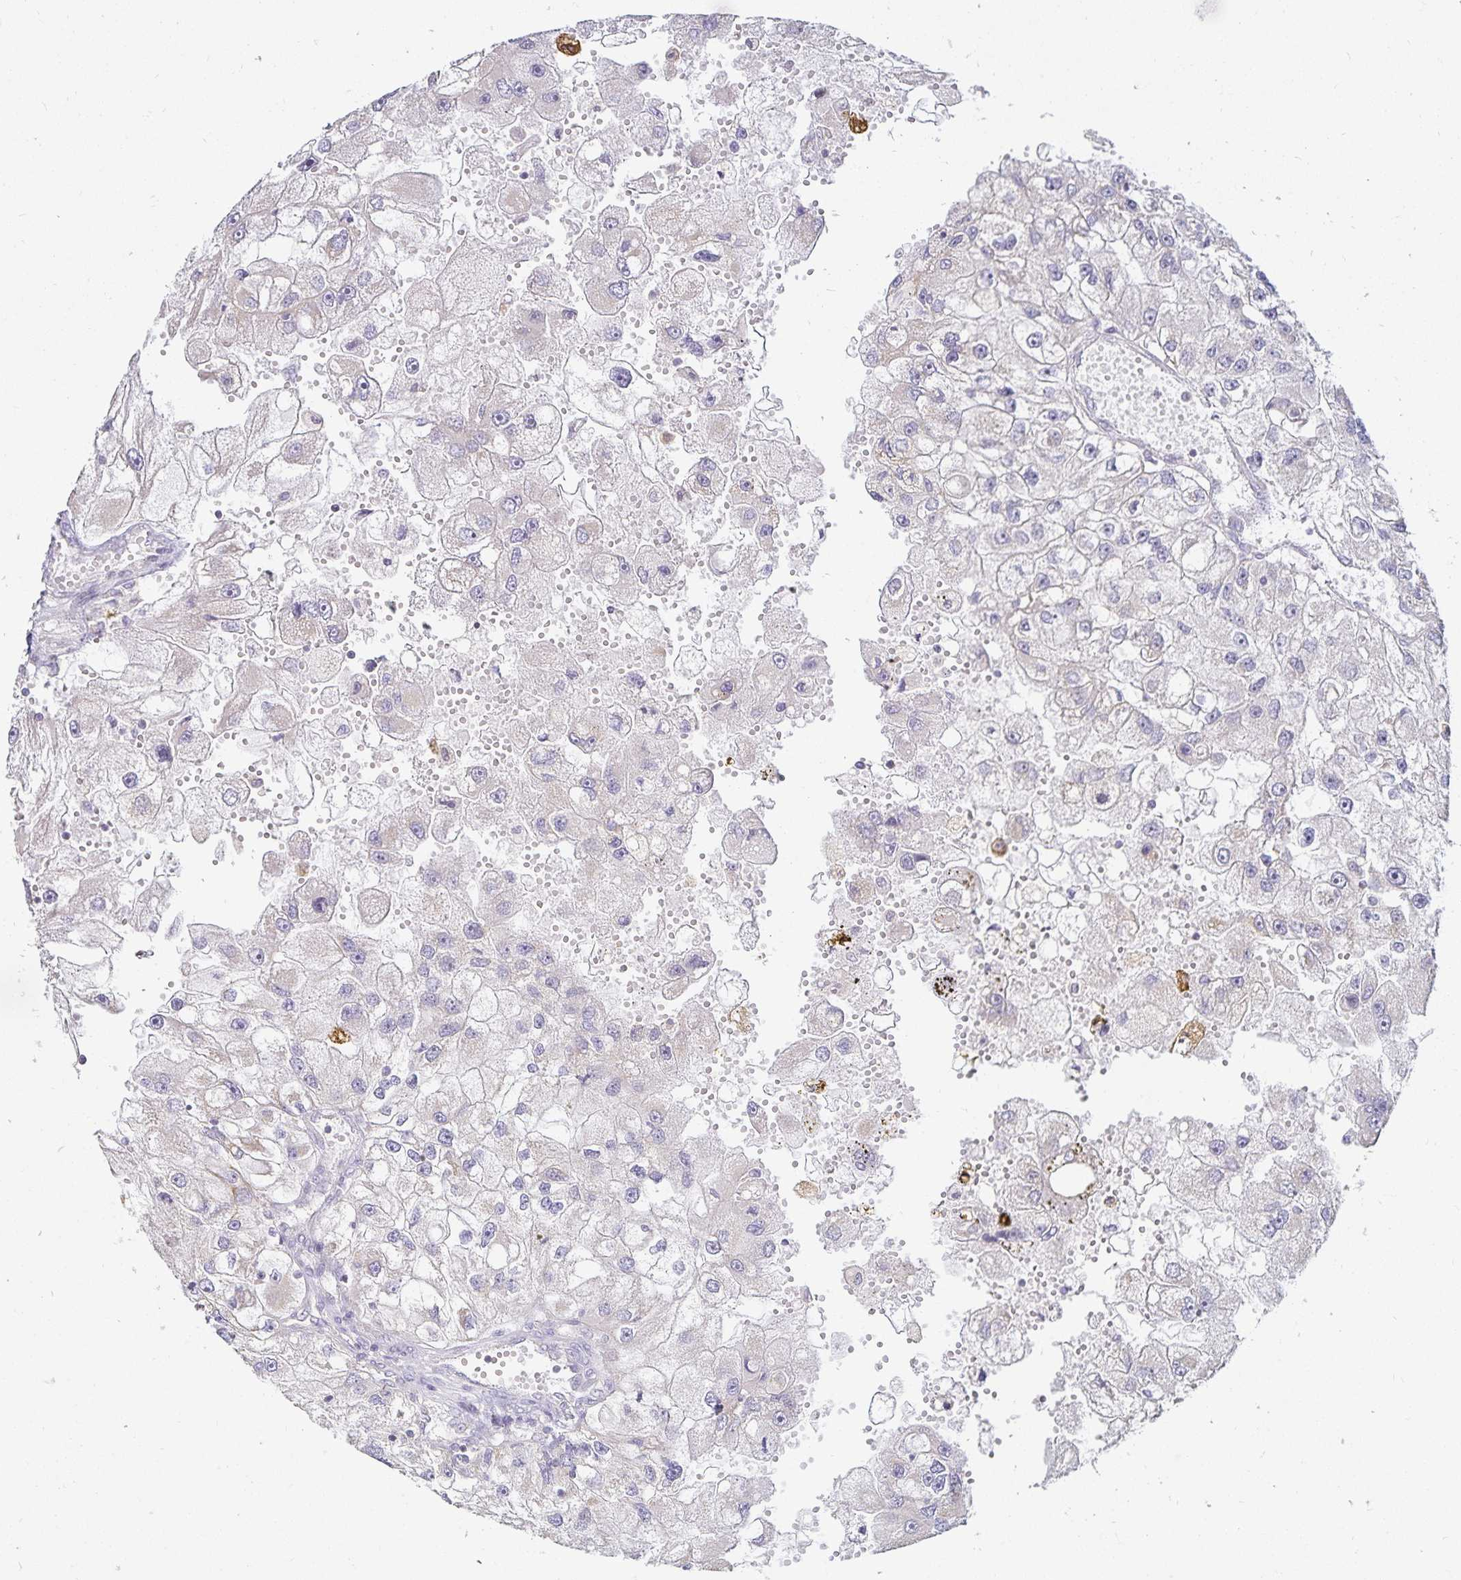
{"staining": {"intensity": "negative", "quantity": "none", "location": "none"}, "tissue": "renal cancer", "cell_type": "Tumor cells", "image_type": "cancer", "snomed": [{"axis": "morphology", "description": "Adenocarcinoma, NOS"}, {"axis": "topography", "description": "Kidney"}], "caption": "Photomicrograph shows no significant protein positivity in tumor cells of renal cancer.", "gene": "GP2", "patient": {"sex": "male", "age": 63}}